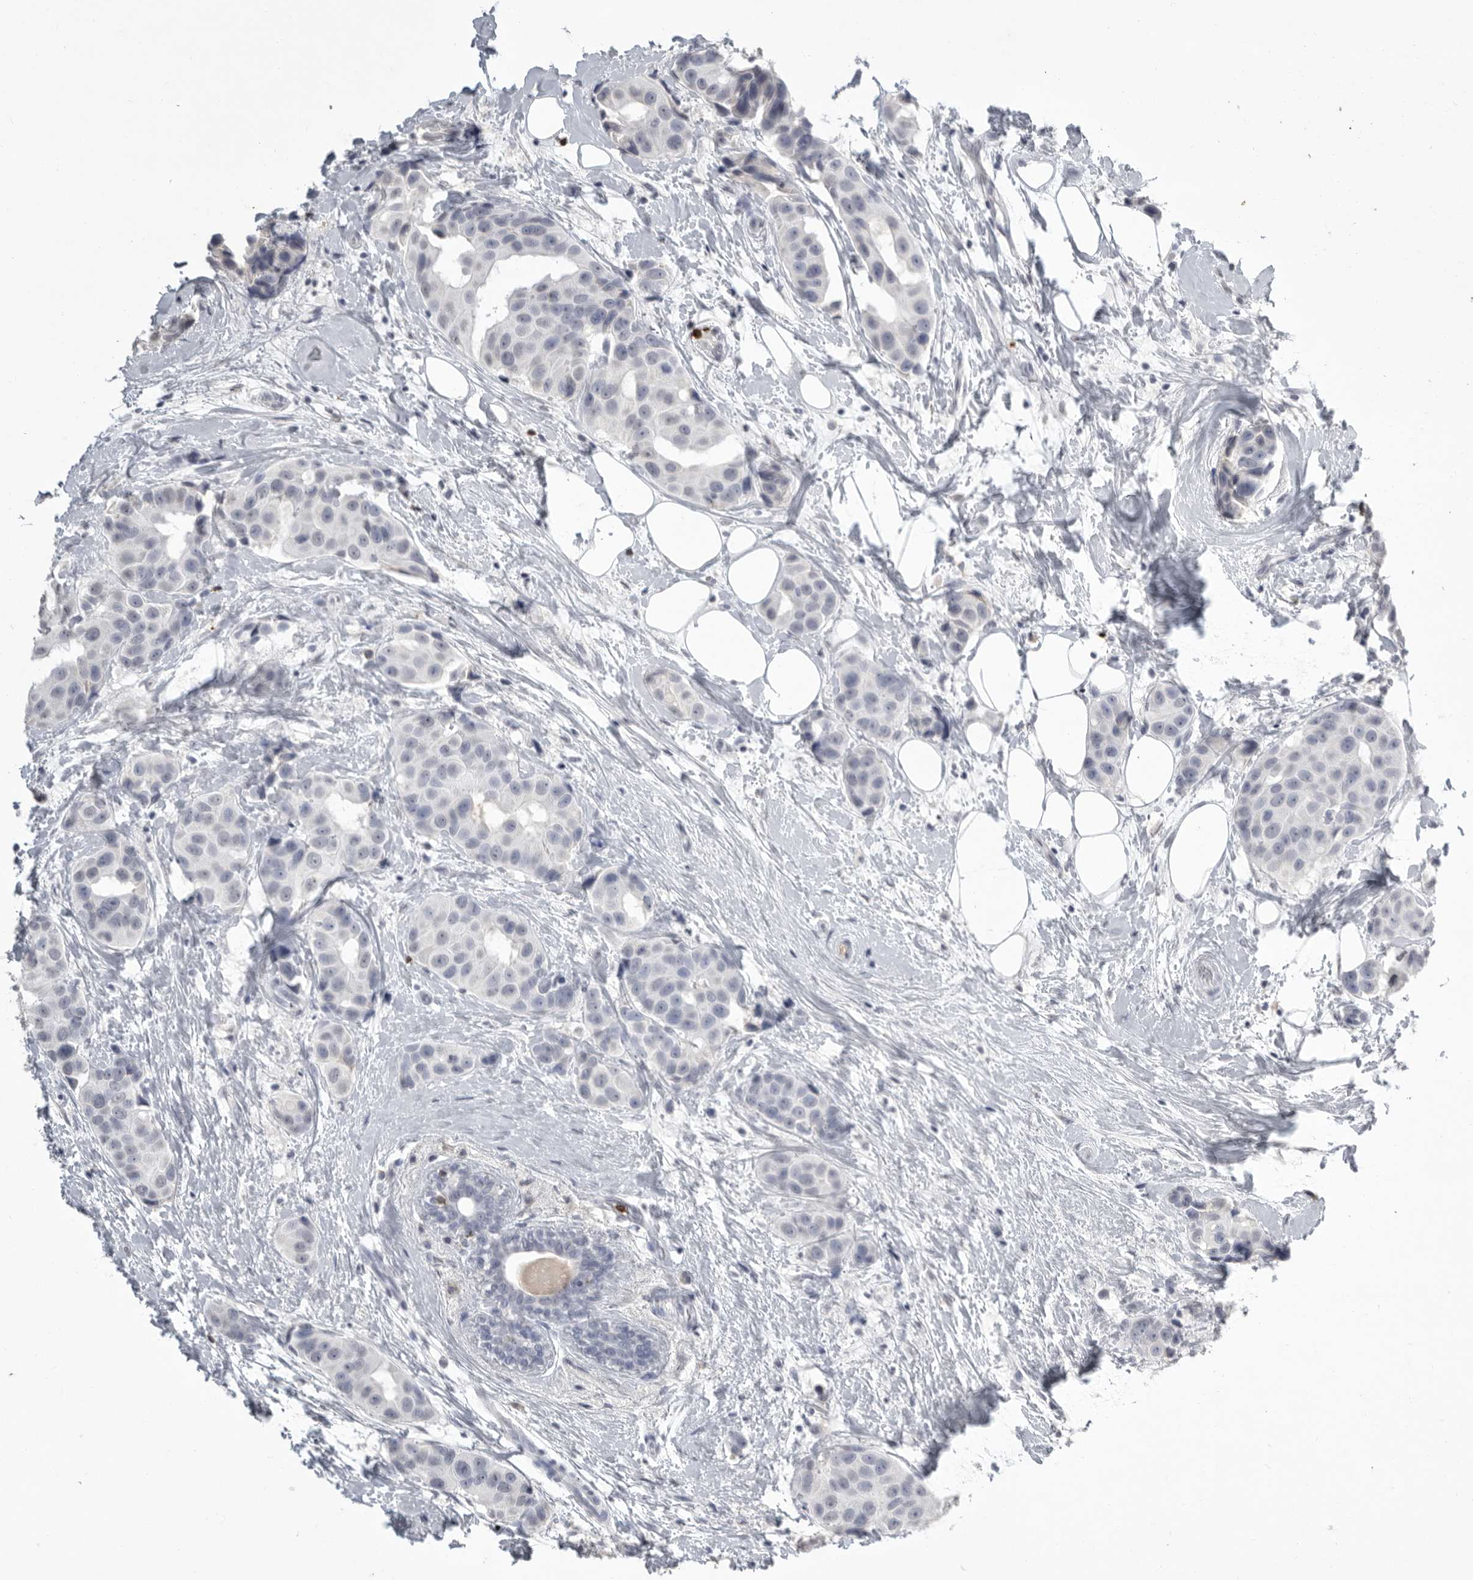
{"staining": {"intensity": "negative", "quantity": "none", "location": "none"}, "tissue": "breast cancer", "cell_type": "Tumor cells", "image_type": "cancer", "snomed": [{"axis": "morphology", "description": "Normal tissue, NOS"}, {"axis": "morphology", "description": "Duct carcinoma"}, {"axis": "topography", "description": "Breast"}], "caption": "This micrograph is of breast cancer (intraductal carcinoma) stained with immunohistochemistry (IHC) to label a protein in brown with the nuclei are counter-stained blue. There is no positivity in tumor cells.", "gene": "GNLY", "patient": {"sex": "female", "age": 39}}